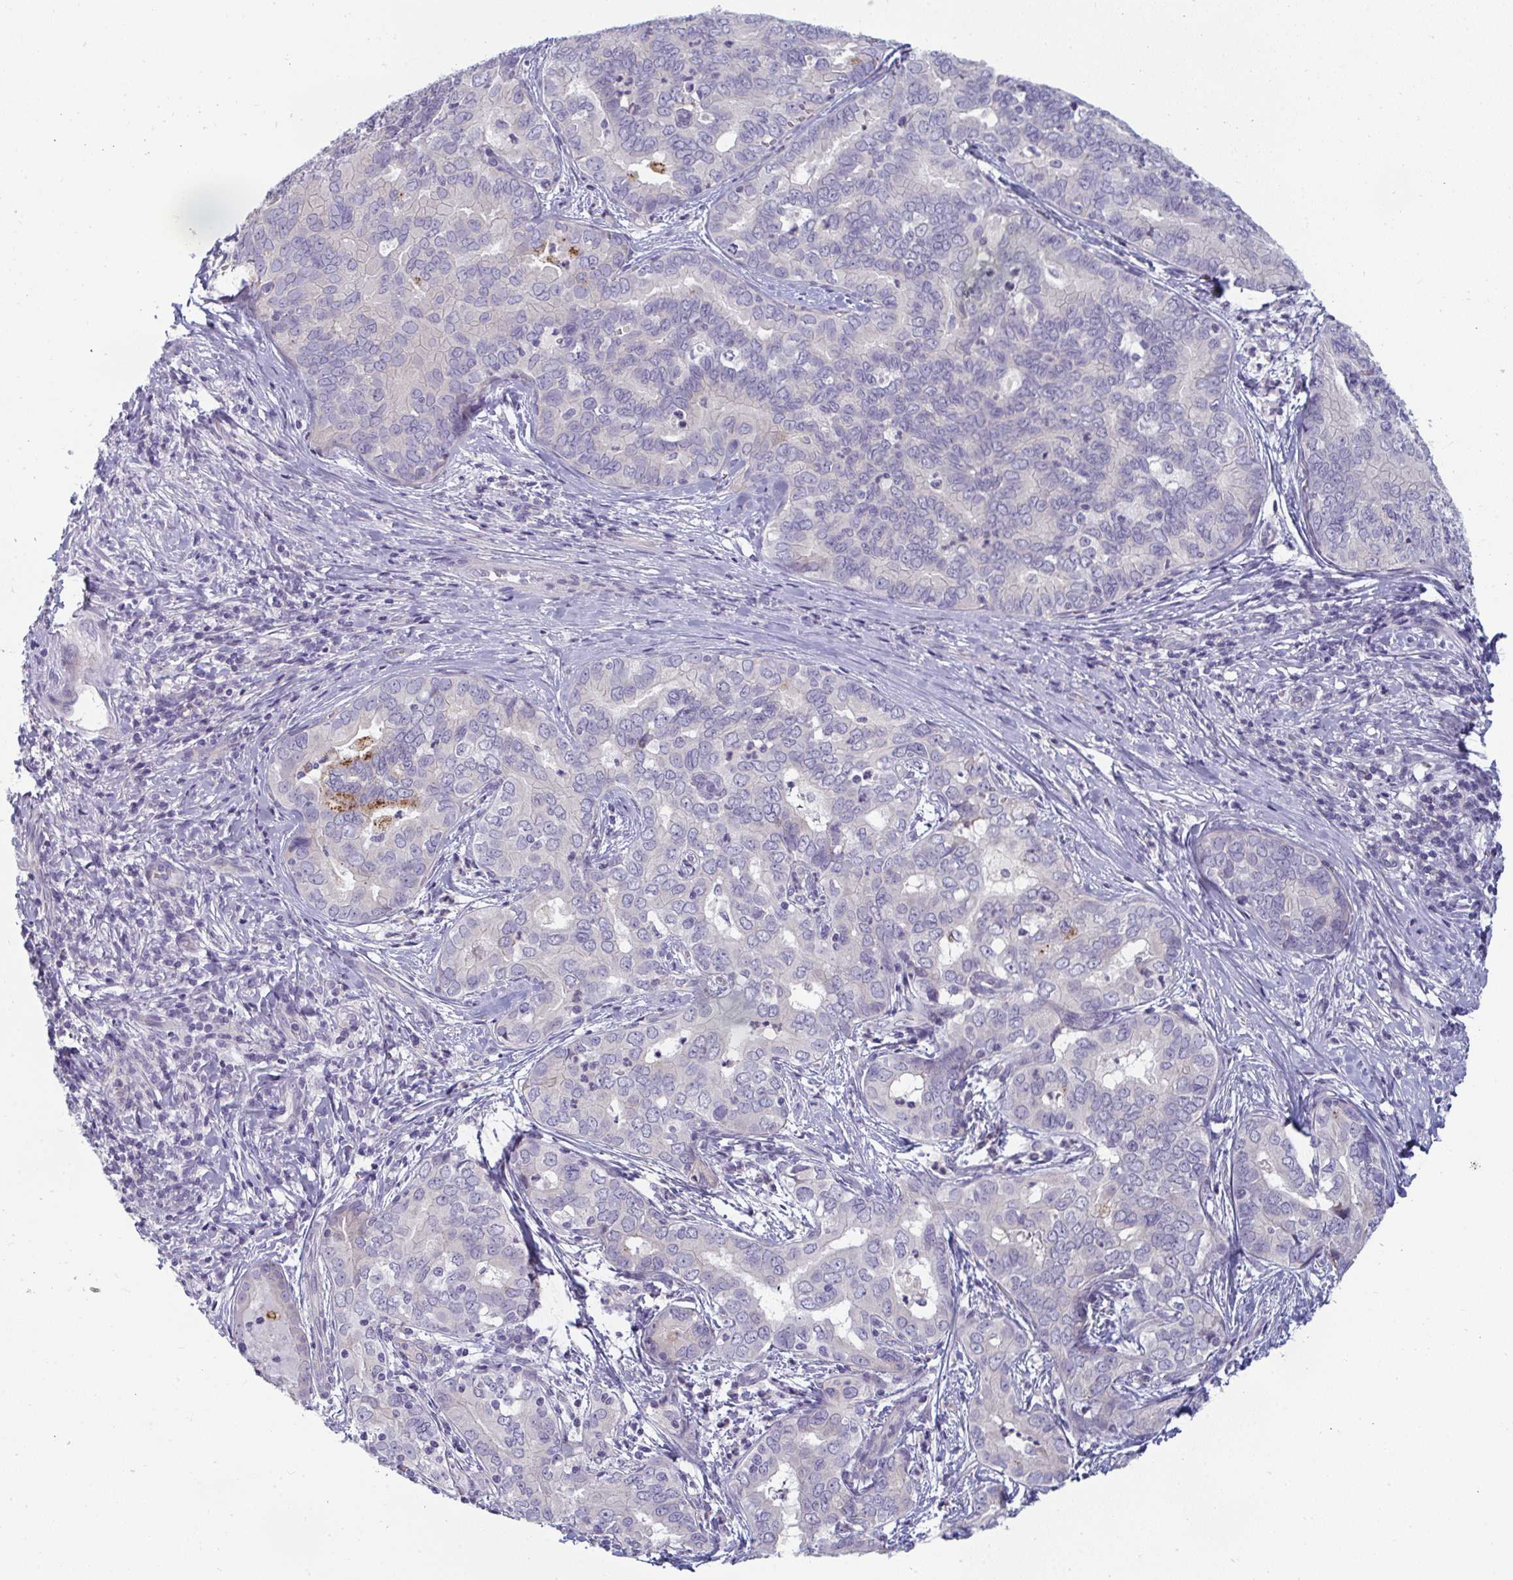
{"staining": {"intensity": "negative", "quantity": "none", "location": "none"}, "tissue": "liver cancer", "cell_type": "Tumor cells", "image_type": "cancer", "snomed": [{"axis": "morphology", "description": "Cholangiocarcinoma"}, {"axis": "topography", "description": "Liver"}], "caption": "This is an immunohistochemistry (IHC) micrograph of liver cancer. There is no expression in tumor cells.", "gene": "SHB", "patient": {"sex": "female", "age": 64}}